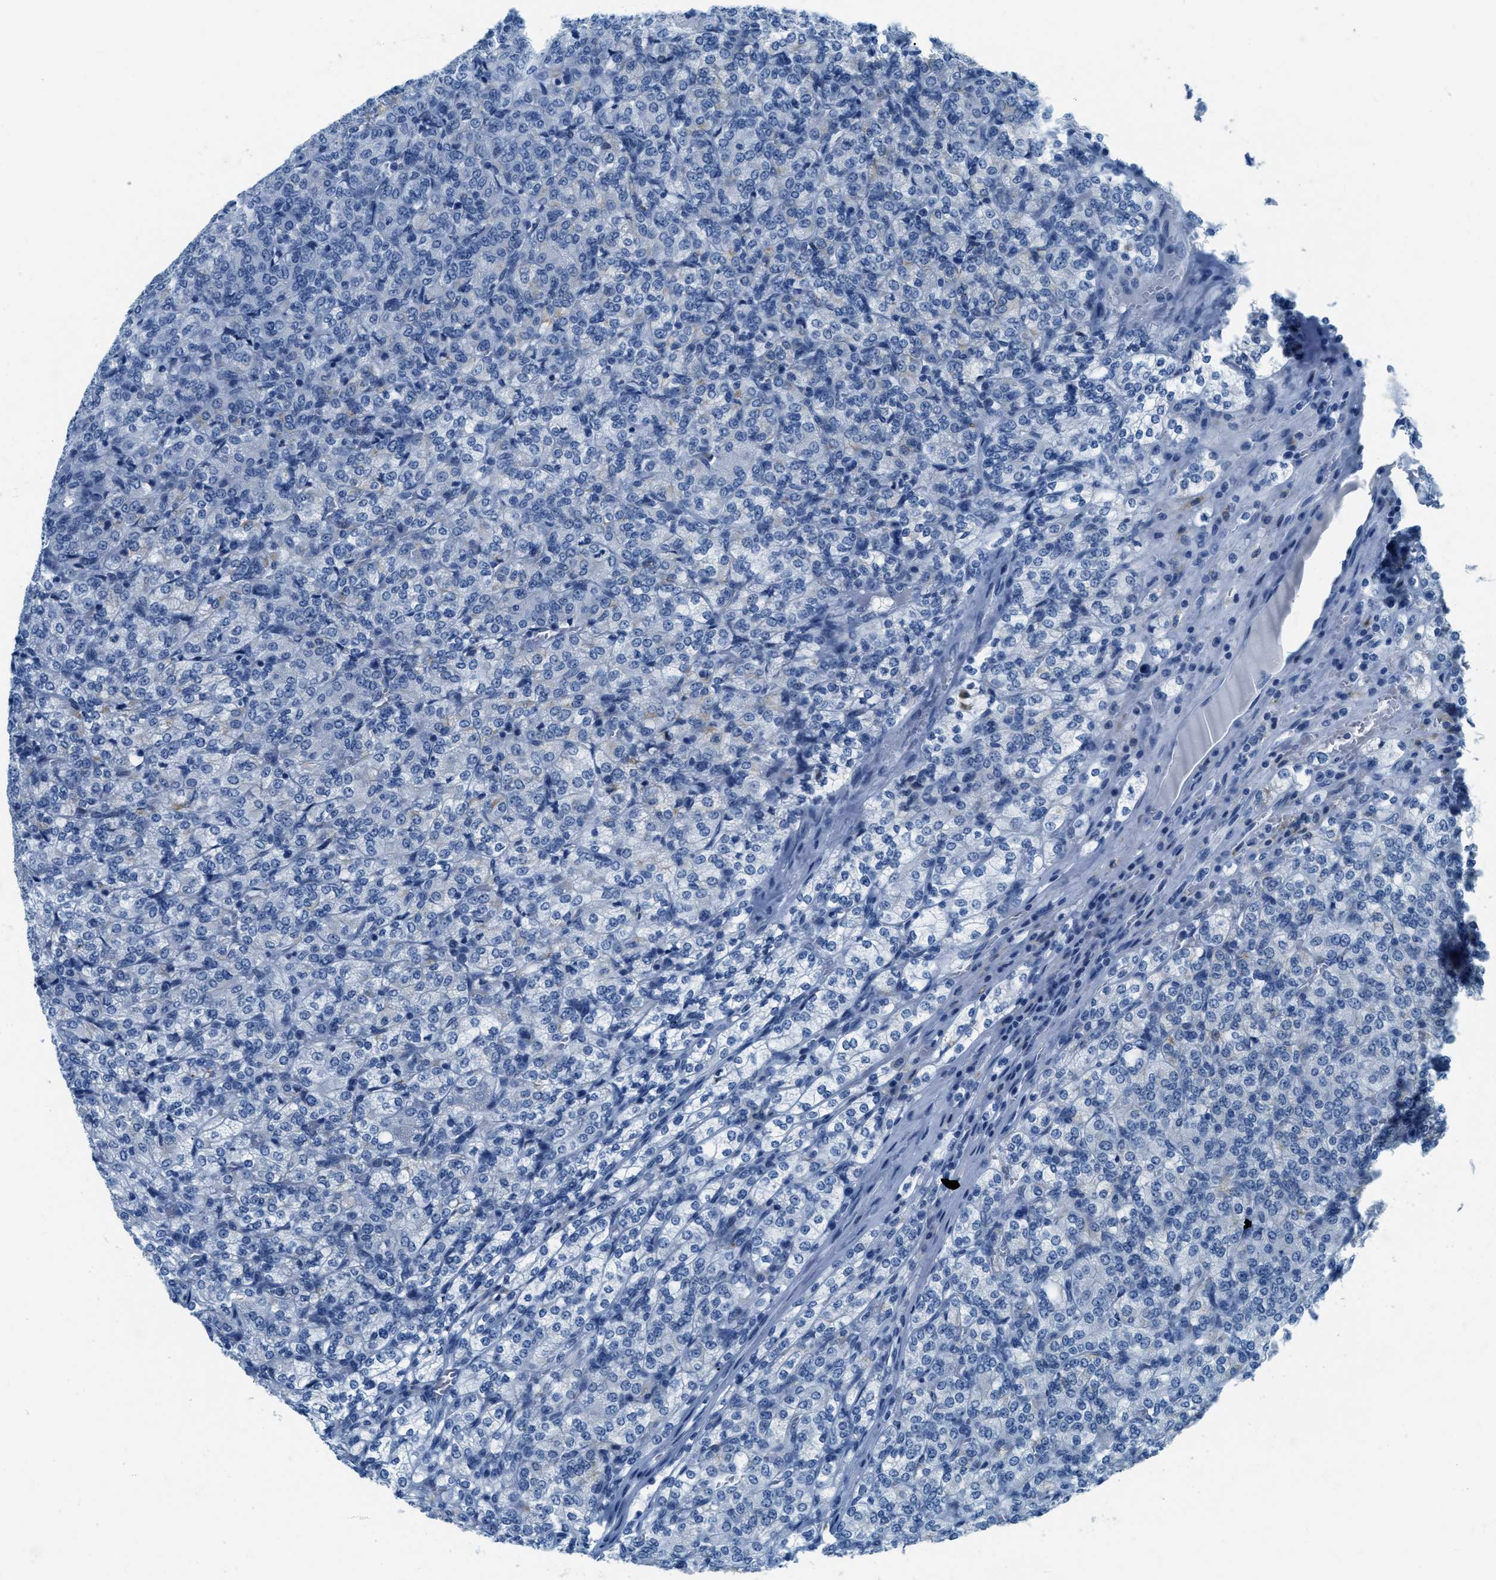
{"staining": {"intensity": "negative", "quantity": "none", "location": "none"}, "tissue": "renal cancer", "cell_type": "Tumor cells", "image_type": "cancer", "snomed": [{"axis": "morphology", "description": "Adenocarcinoma, NOS"}, {"axis": "topography", "description": "Kidney"}], "caption": "An immunohistochemistry micrograph of renal adenocarcinoma is shown. There is no staining in tumor cells of renal adenocarcinoma.", "gene": "PLA2G2A", "patient": {"sex": "male", "age": 77}}